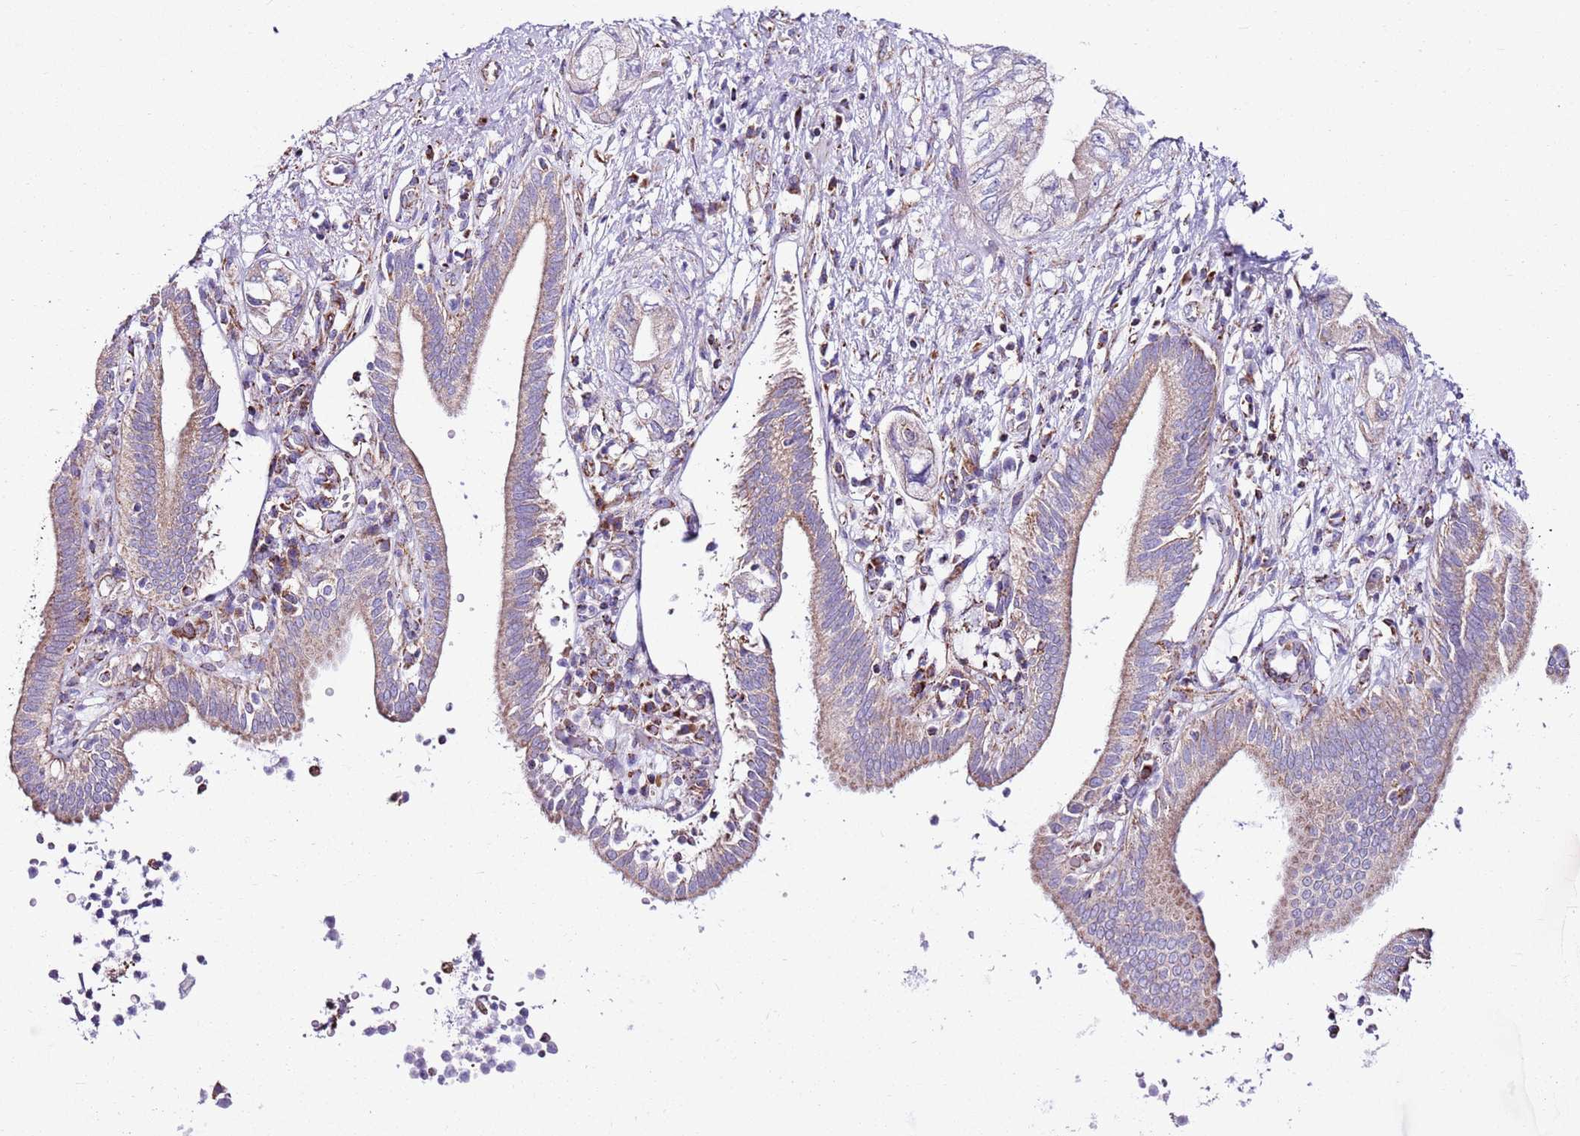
{"staining": {"intensity": "weak", "quantity": "<25%", "location": "cytoplasmic/membranous"}, "tissue": "pancreatic cancer", "cell_type": "Tumor cells", "image_type": "cancer", "snomed": [{"axis": "morphology", "description": "Adenocarcinoma, NOS"}, {"axis": "topography", "description": "Pancreas"}], "caption": "The image exhibits no staining of tumor cells in pancreatic cancer.", "gene": "HECTD4", "patient": {"sex": "female", "age": 73}}